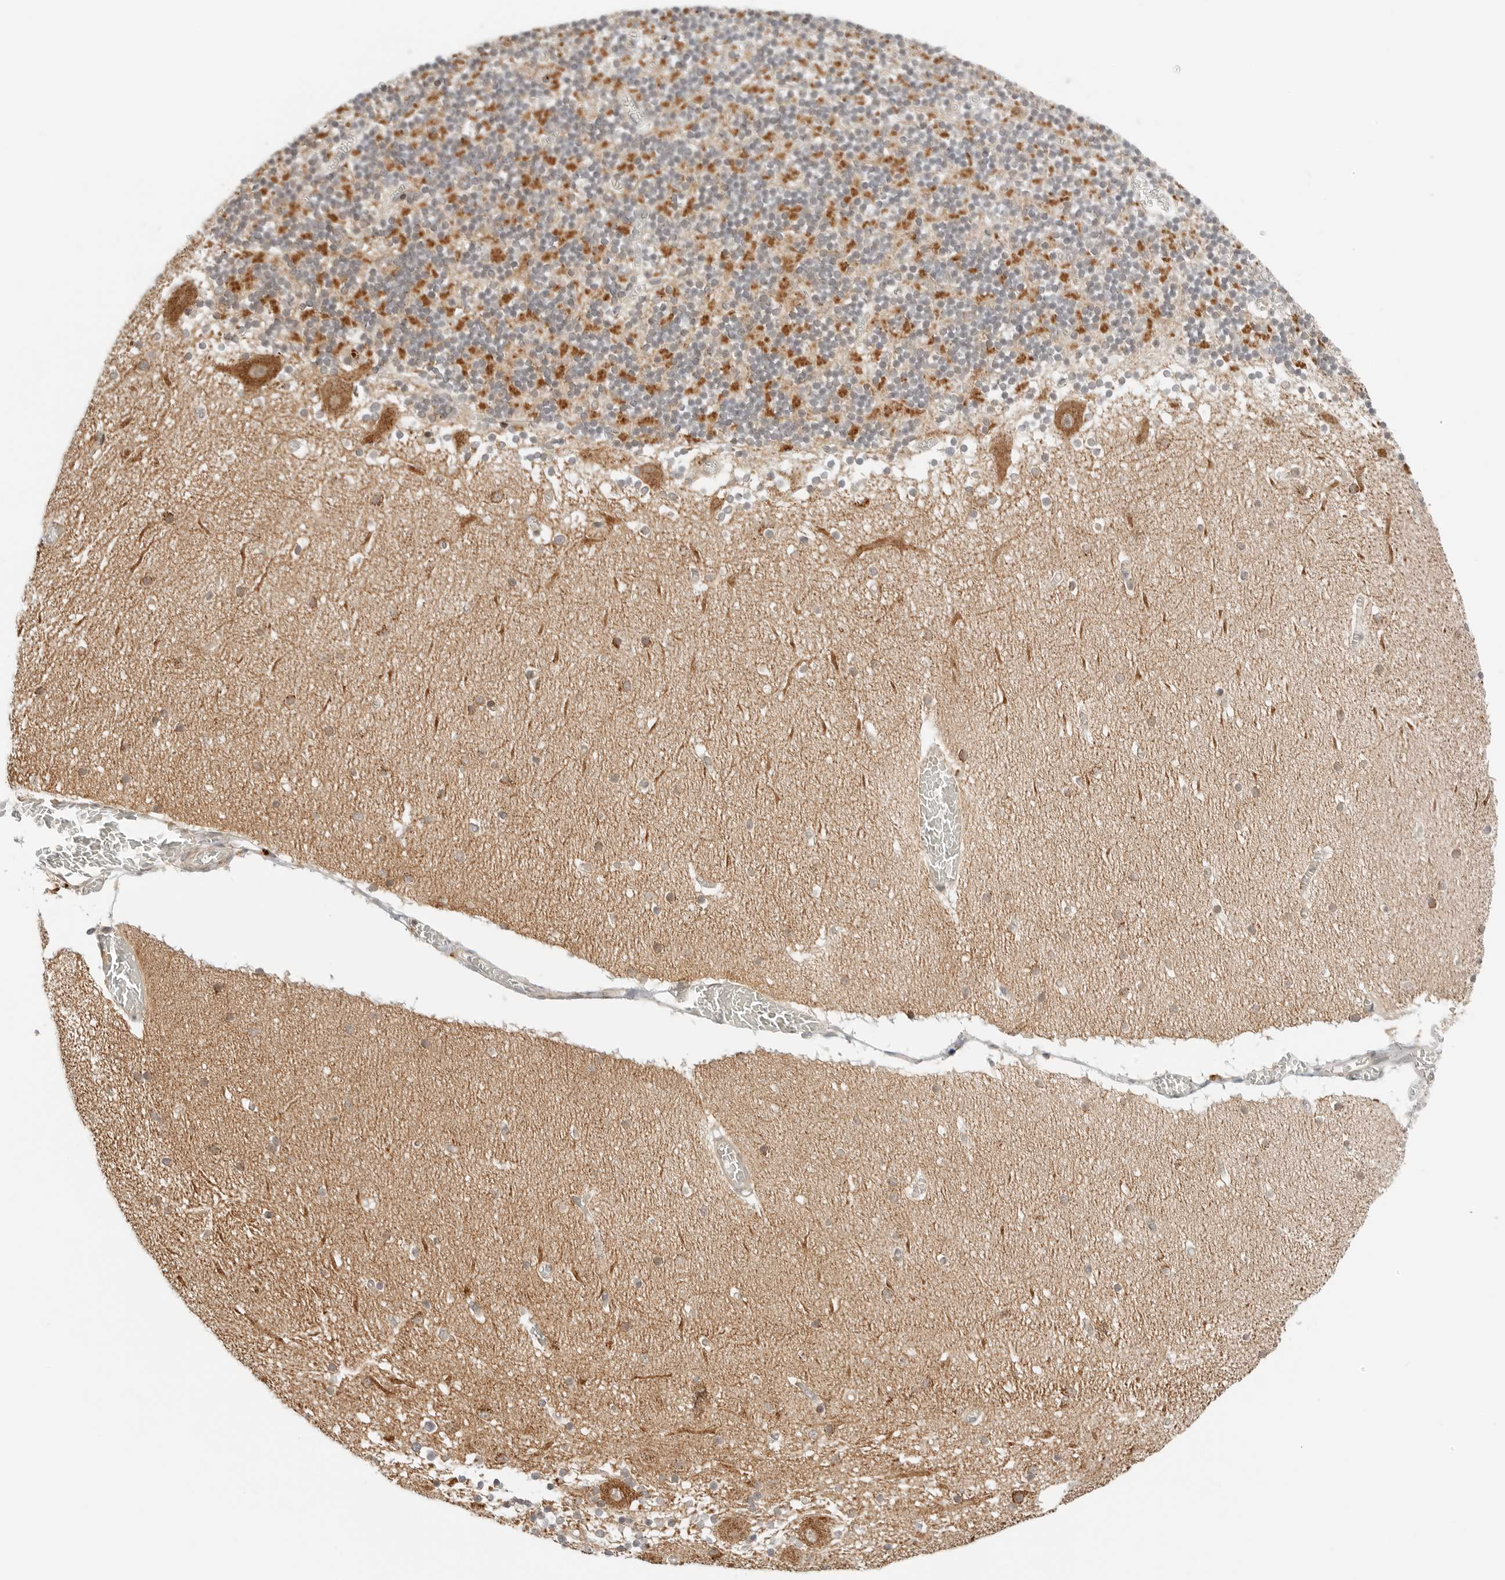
{"staining": {"intensity": "strong", "quantity": ">75%", "location": "cytoplasmic/membranous"}, "tissue": "cerebellum", "cell_type": "Cells in granular layer", "image_type": "normal", "snomed": [{"axis": "morphology", "description": "Normal tissue, NOS"}, {"axis": "topography", "description": "Cerebellum"}], "caption": "Brown immunohistochemical staining in normal cerebellum shows strong cytoplasmic/membranous positivity in approximately >75% of cells in granular layer. (DAB (3,3'-diaminobenzidine) IHC with brightfield microscopy, high magnification).", "gene": "DYRK4", "patient": {"sex": "female", "age": 28}}